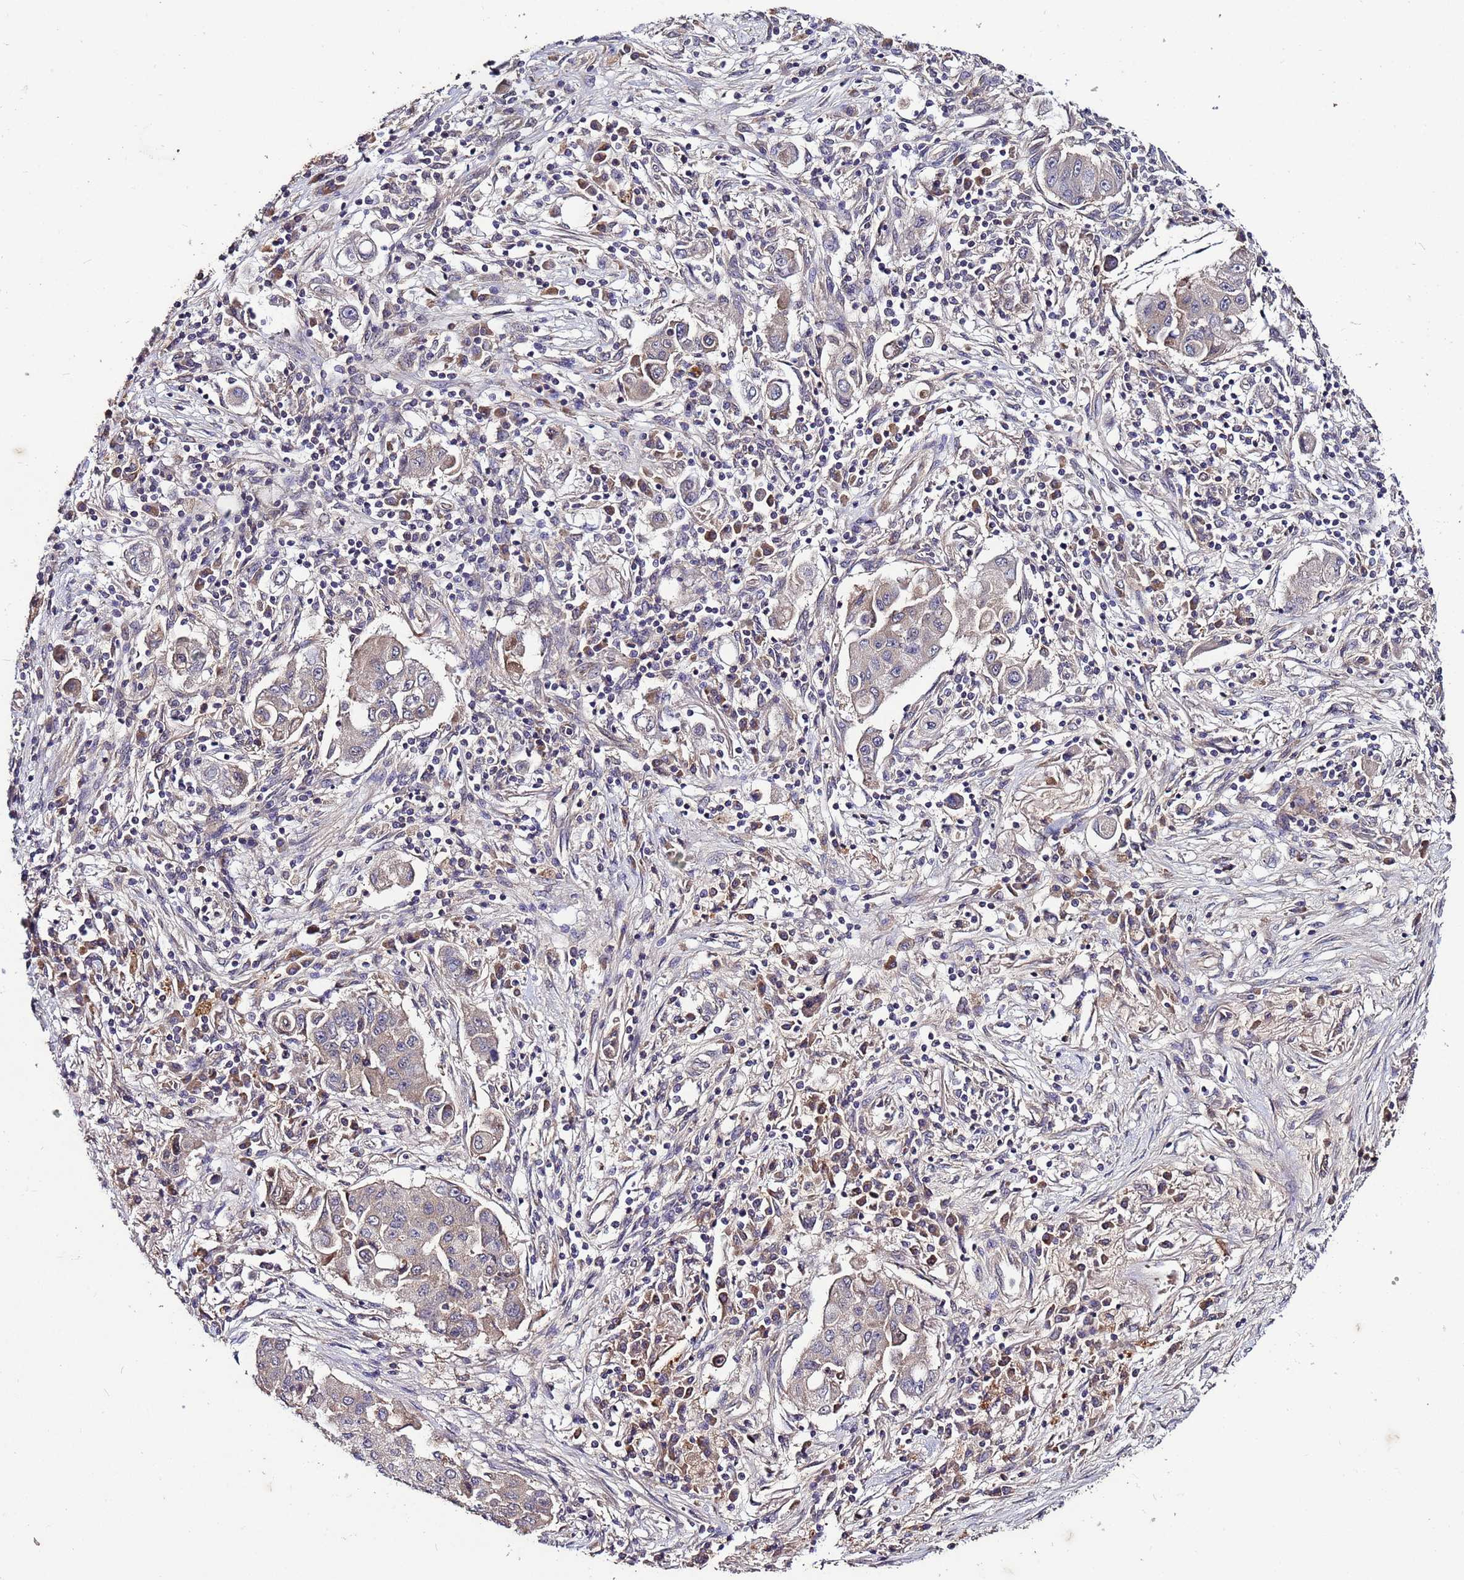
{"staining": {"intensity": "negative", "quantity": "none", "location": "none"}, "tissue": "lung cancer", "cell_type": "Tumor cells", "image_type": "cancer", "snomed": [{"axis": "morphology", "description": "Squamous cell carcinoma, NOS"}, {"axis": "topography", "description": "Lung"}], "caption": "This is an immunohistochemistry micrograph of human lung cancer (squamous cell carcinoma). There is no positivity in tumor cells.", "gene": "GSPT2", "patient": {"sex": "male", "age": 74}}